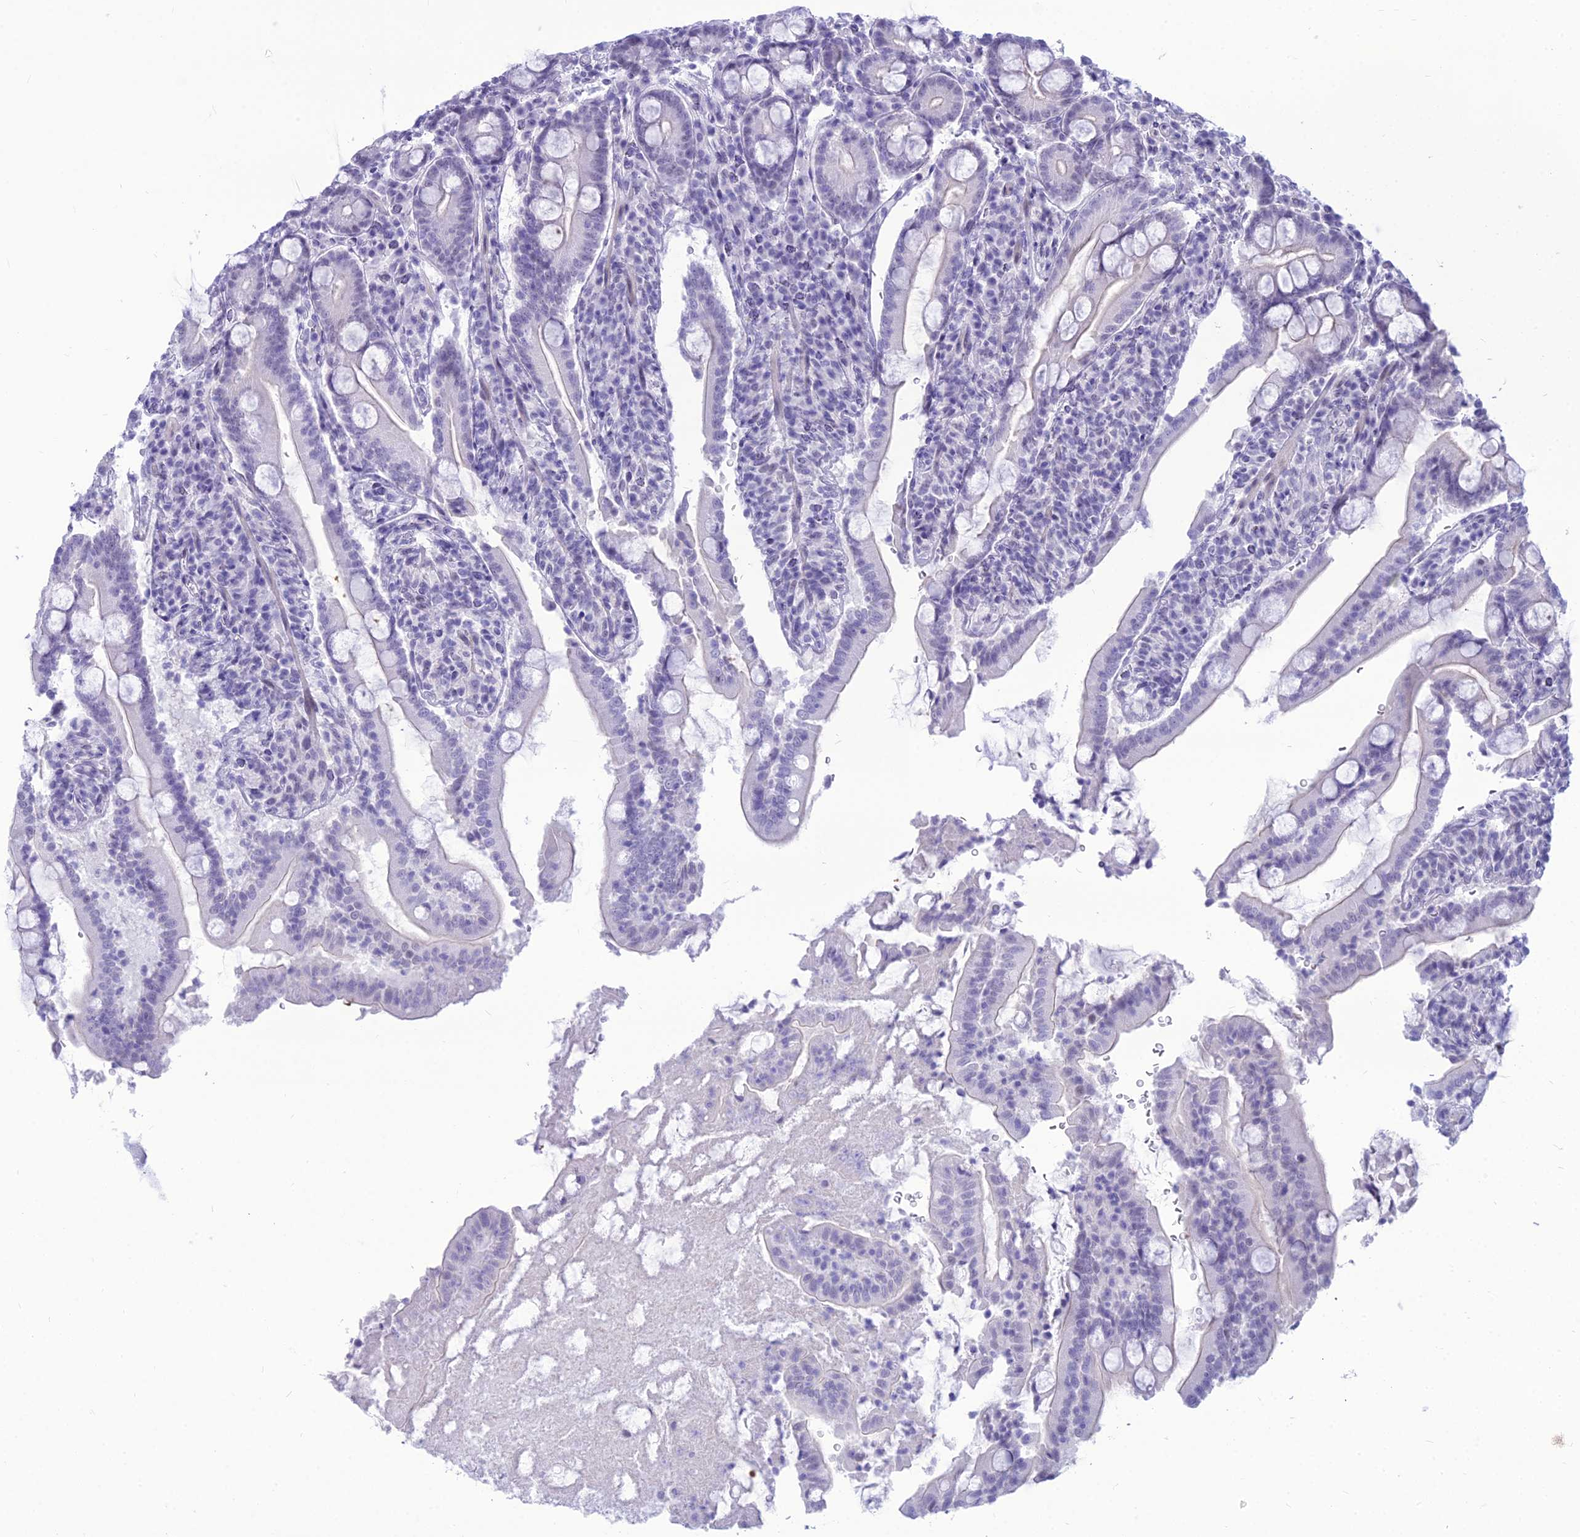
{"staining": {"intensity": "negative", "quantity": "none", "location": "none"}, "tissue": "duodenum", "cell_type": "Glandular cells", "image_type": "normal", "snomed": [{"axis": "morphology", "description": "Normal tissue, NOS"}, {"axis": "topography", "description": "Duodenum"}], "caption": "A photomicrograph of duodenum stained for a protein shows no brown staining in glandular cells. (DAB immunohistochemistry, high magnification).", "gene": "DHX40", "patient": {"sex": "male", "age": 35}}